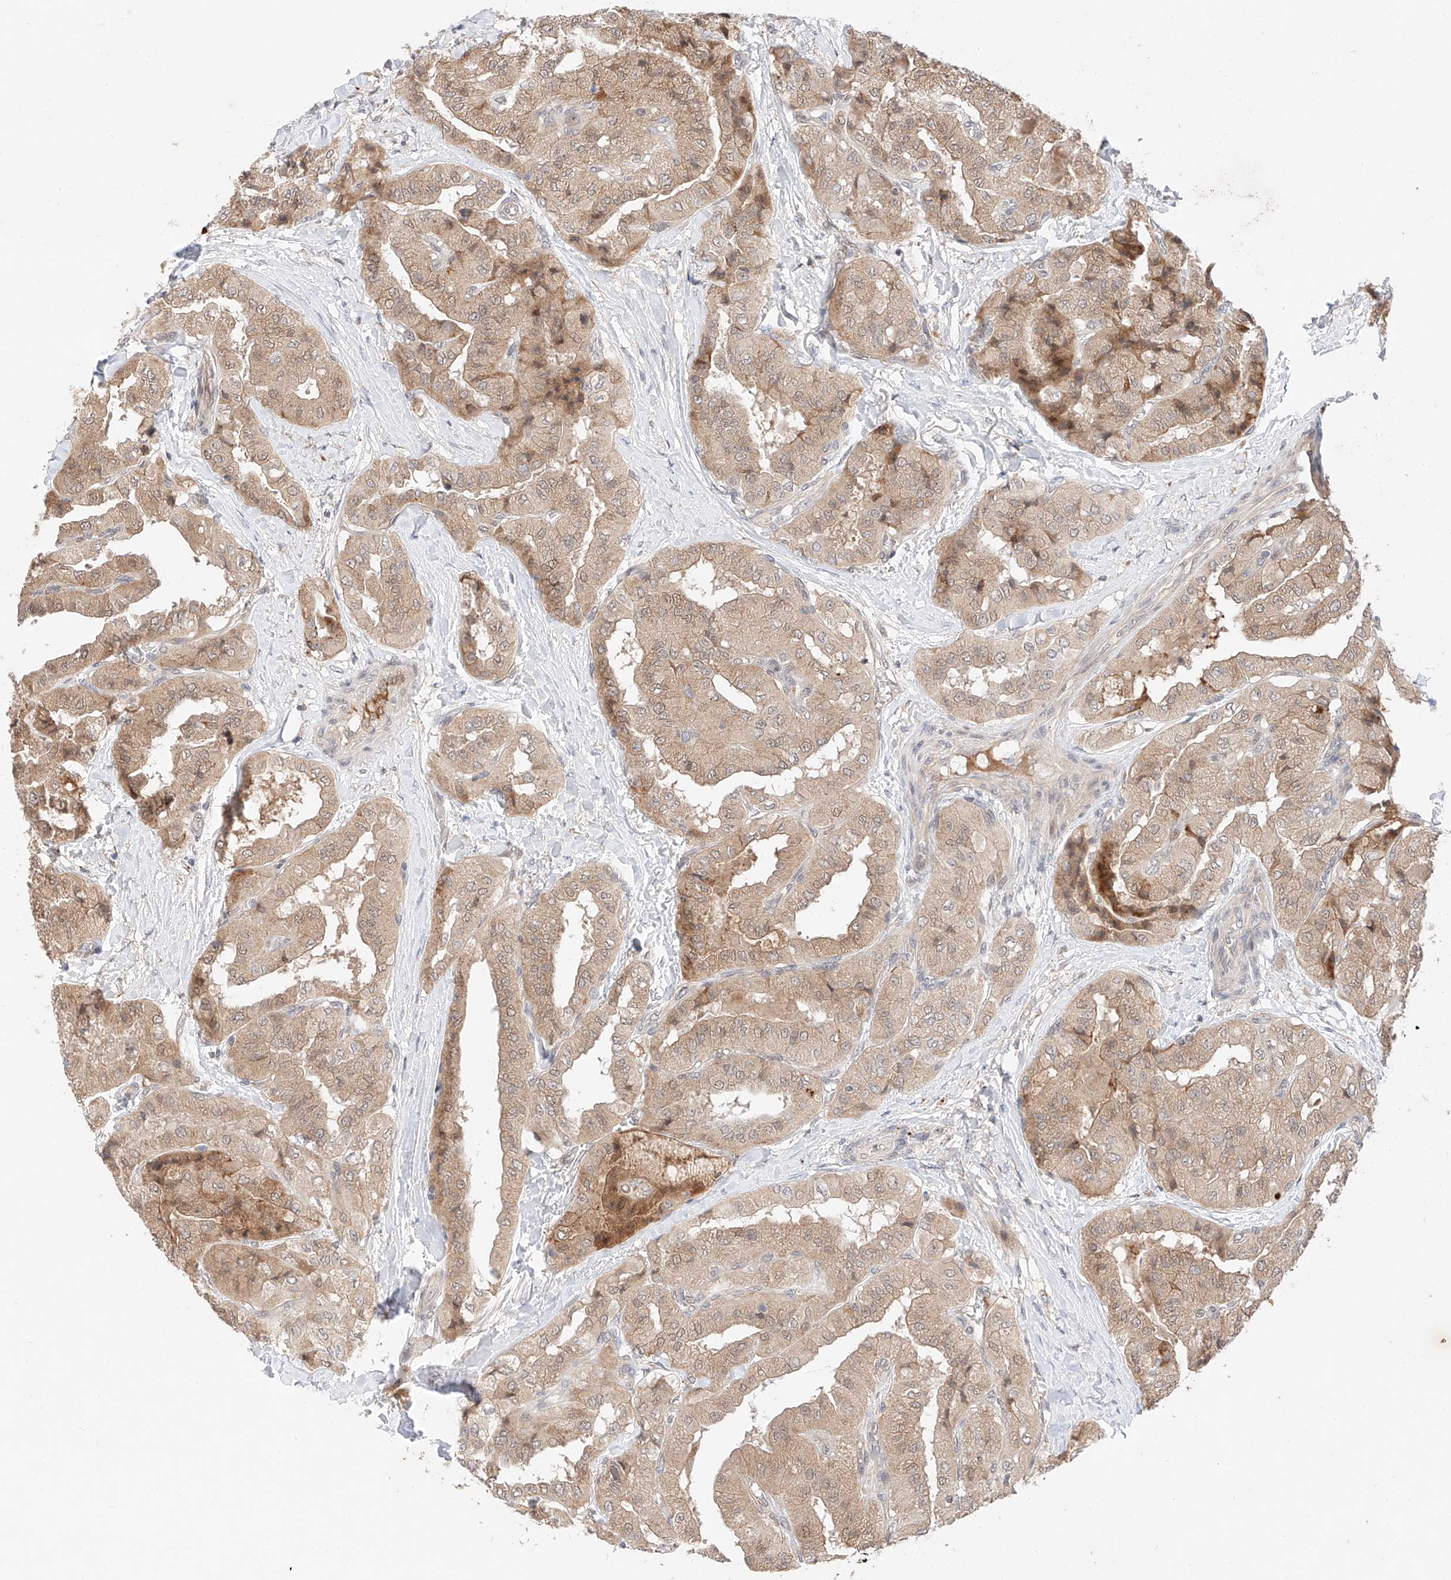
{"staining": {"intensity": "moderate", "quantity": "25%-75%", "location": "cytoplasmic/membranous"}, "tissue": "thyroid cancer", "cell_type": "Tumor cells", "image_type": "cancer", "snomed": [{"axis": "morphology", "description": "Papillary adenocarcinoma, NOS"}, {"axis": "topography", "description": "Thyroid gland"}], "caption": "Moderate cytoplasmic/membranous expression for a protein is present in approximately 25%-75% of tumor cells of thyroid cancer using IHC.", "gene": "GCNT1", "patient": {"sex": "female", "age": 59}}